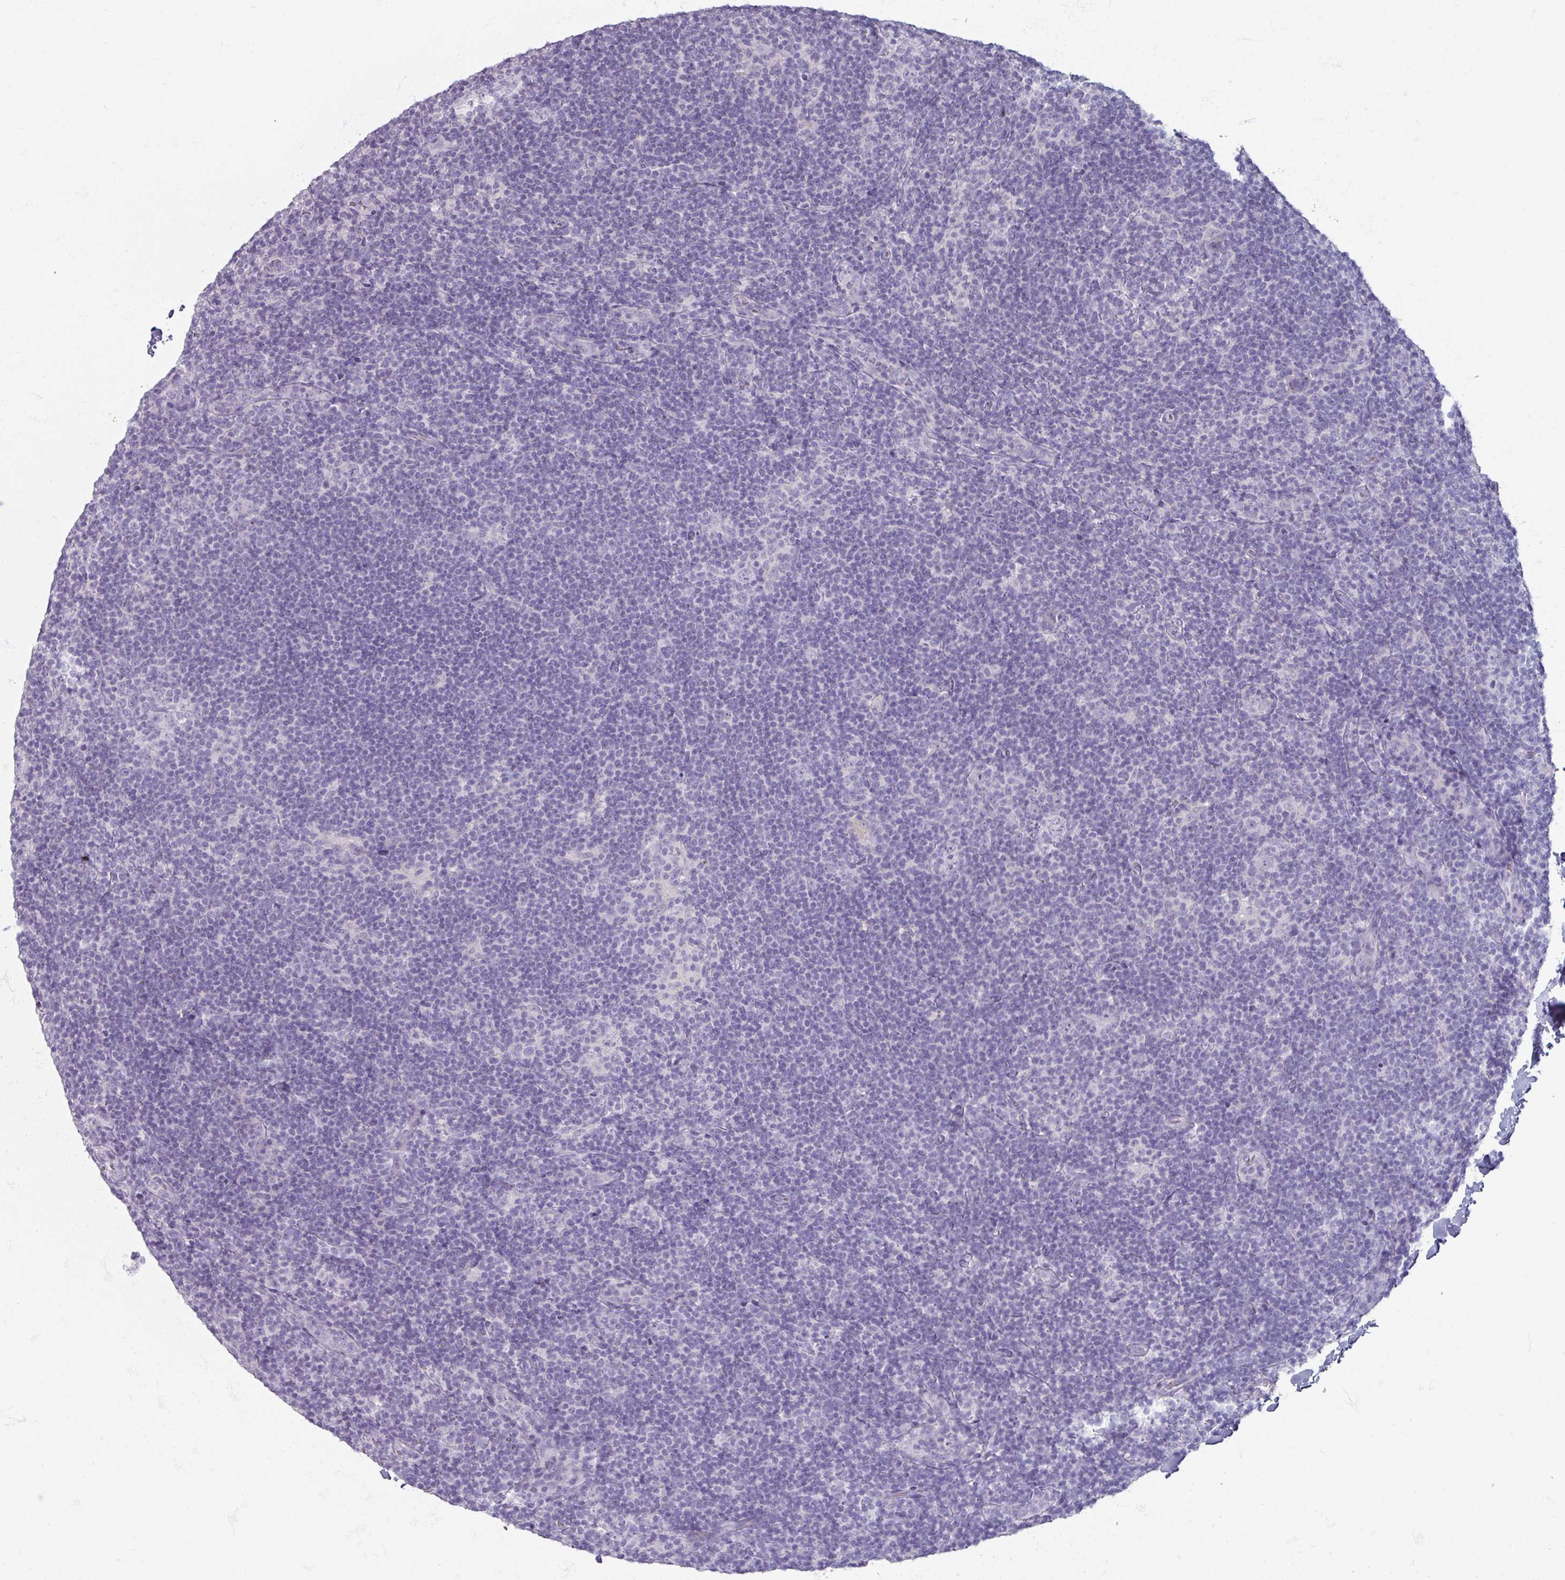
{"staining": {"intensity": "negative", "quantity": "none", "location": "none"}, "tissue": "lymphoma", "cell_type": "Tumor cells", "image_type": "cancer", "snomed": [{"axis": "morphology", "description": "Hodgkin's disease, NOS"}, {"axis": "topography", "description": "Lymph node"}], "caption": "There is no significant expression in tumor cells of Hodgkin's disease. Brightfield microscopy of IHC stained with DAB (brown) and hematoxylin (blue), captured at high magnification.", "gene": "TG", "patient": {"sex": "female", "age": 57}}